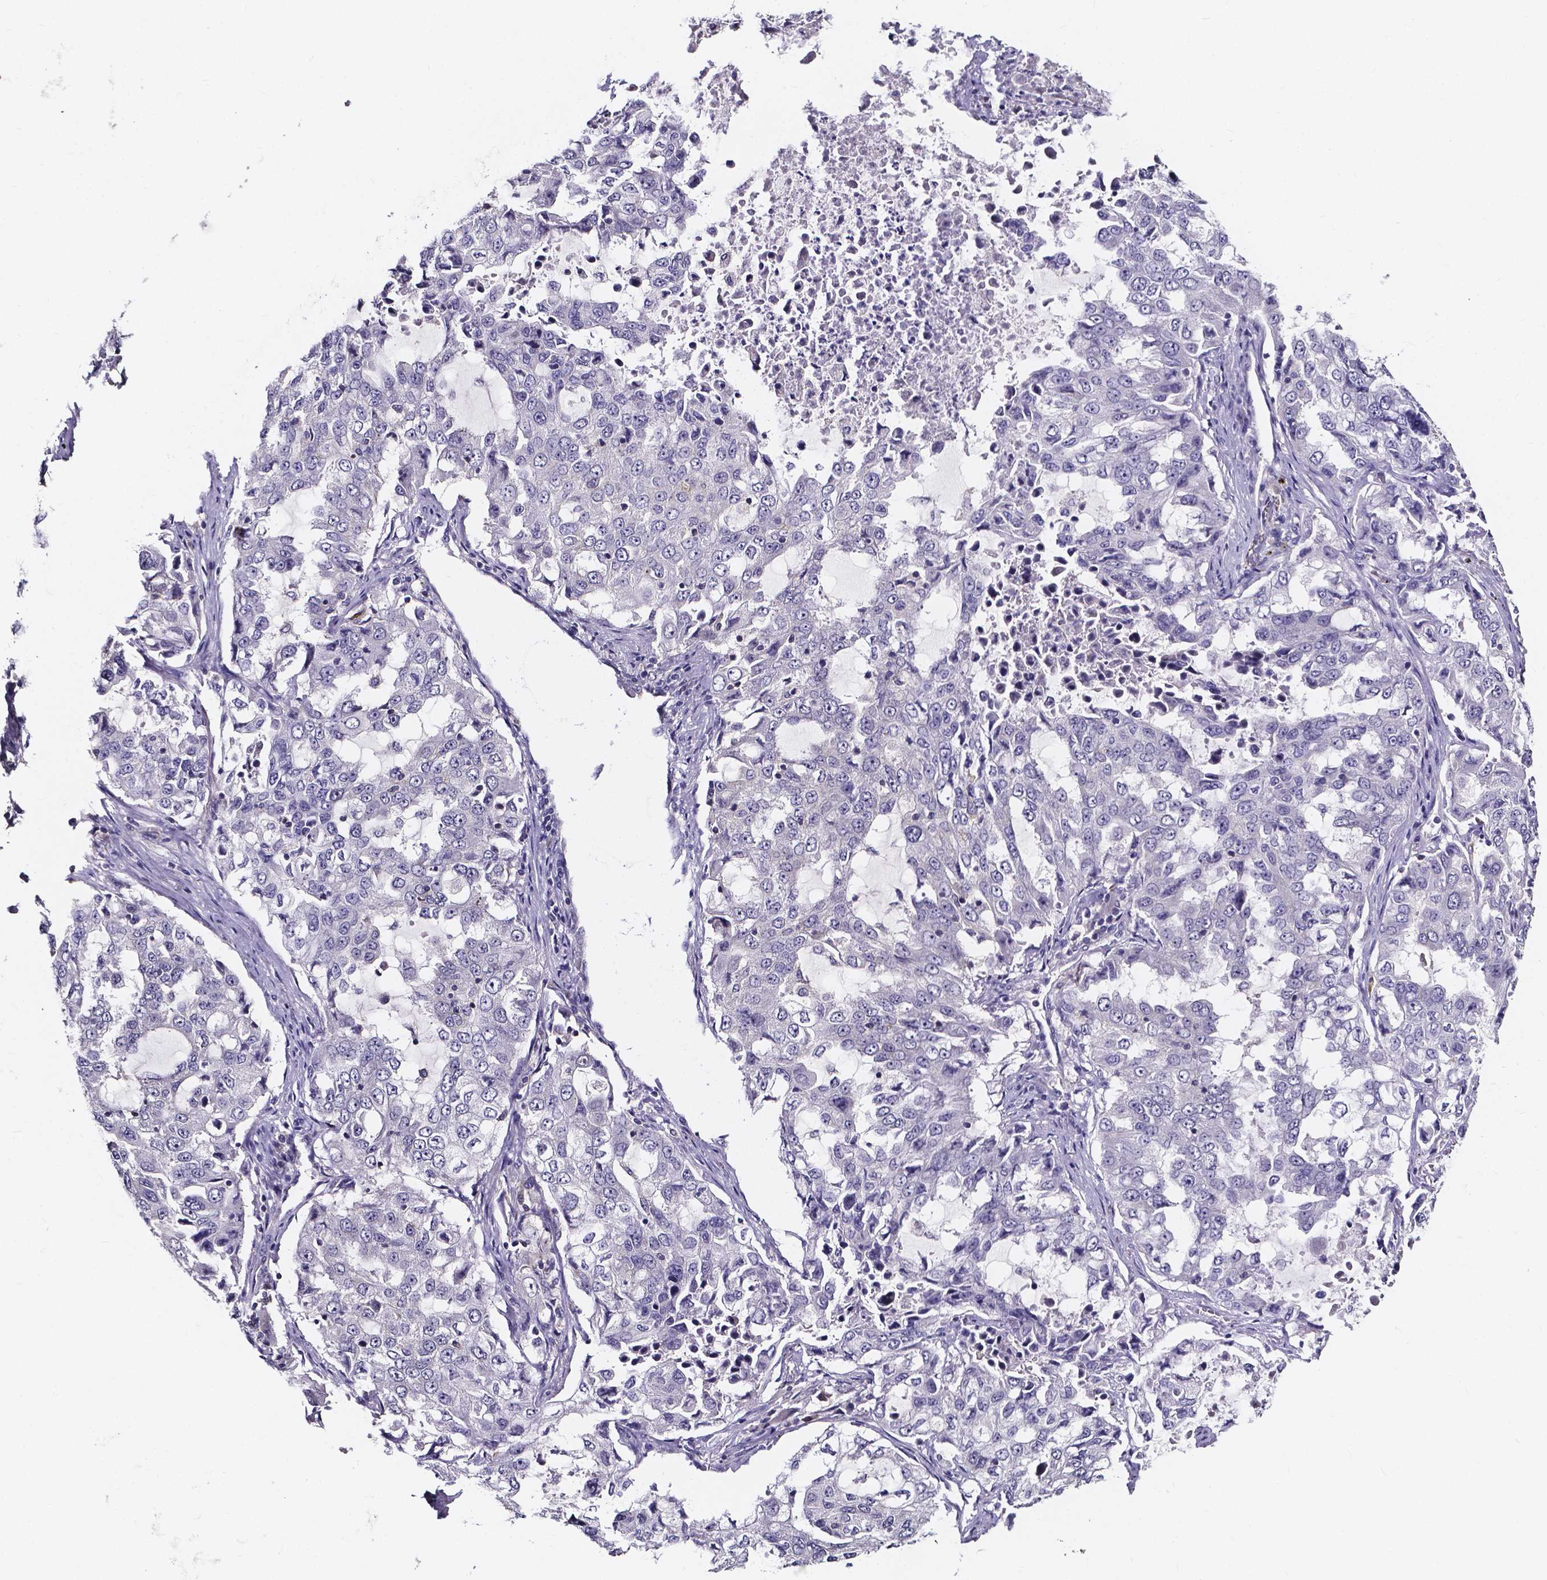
{"staining": {"intensity": "negative", "quantity": "none", "location": "none"}, "tissue": "lung cancer", "cell_type": "Tumor cells", "image_type": "cancer", "snomed": [{"axis": "morphology", "description": "Adenocarcinoma, NOS"}, {"axis": "topography", "description": "Lung"}], "caption": "Tumor cells are negative for brown protein staining in lung cancer (adenocarcinoma). (Stains: DAB immunohistochemistry with hematoxylin counter stain, Microscopy: brightfield microscopy at high magnification).", "gene": "SPOCD1", "patient": {"sex": "female", "age": 61}}